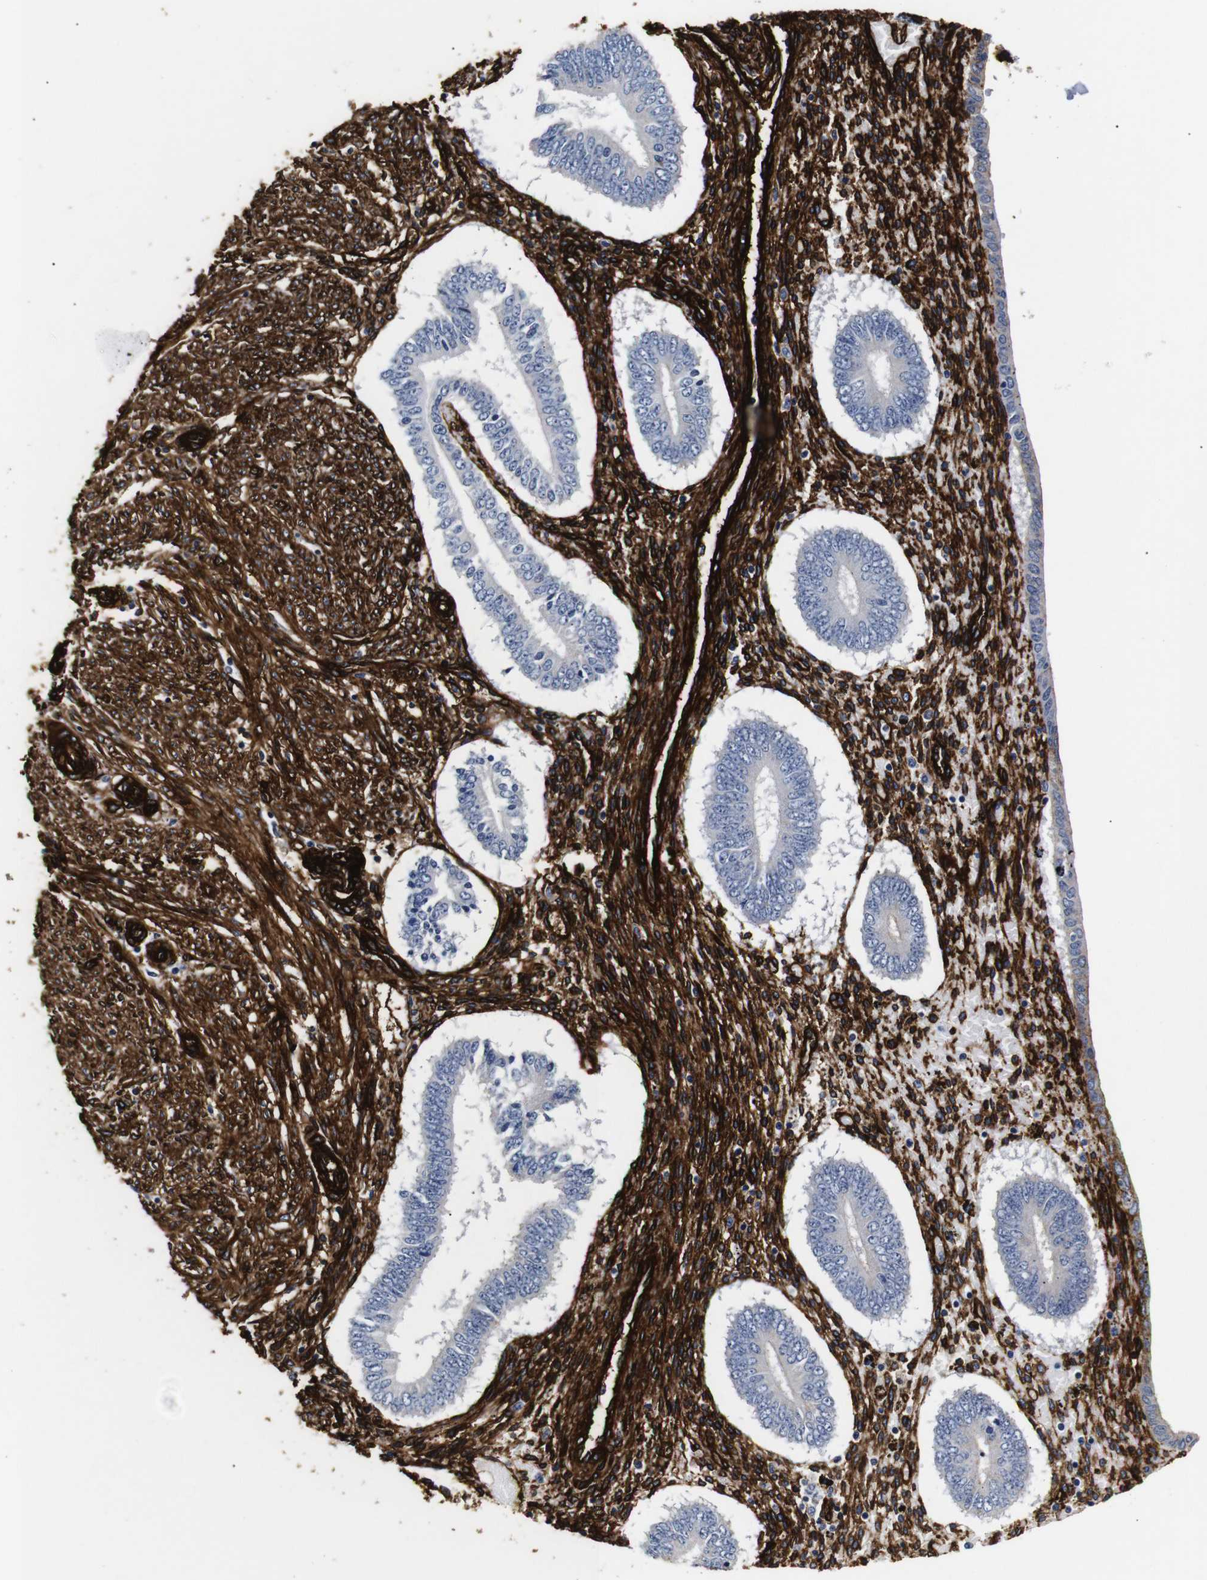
{"staining": {"intensity": "strong", "quantity": ">75%", "location": "cytoplasmic/membranous"}, "tissue": "endometrium", "cell_type": "Cells in endometrial stroma", "image_type": "normal", "snomed": [{"axis": "morphology", "description": "Normal tissue, NOS"}, {"axis": "topography", "description": "Endometrium"}], "caption": "DAB (3,3'-diaminobenzidine) immunohistochemical staining of normal human endometrium exhibits strong cytoplasmic/membranous protein staining in approximately >75% of cells in endometrial stroma. Using DAB (3,3'-diaminobenzidine) (brown) and hematoxylin (blue) stains, captured at high magnification using brightfield microscopy.", "gene": "CAV2", "patient": {"sex": "female", "age": 42}}